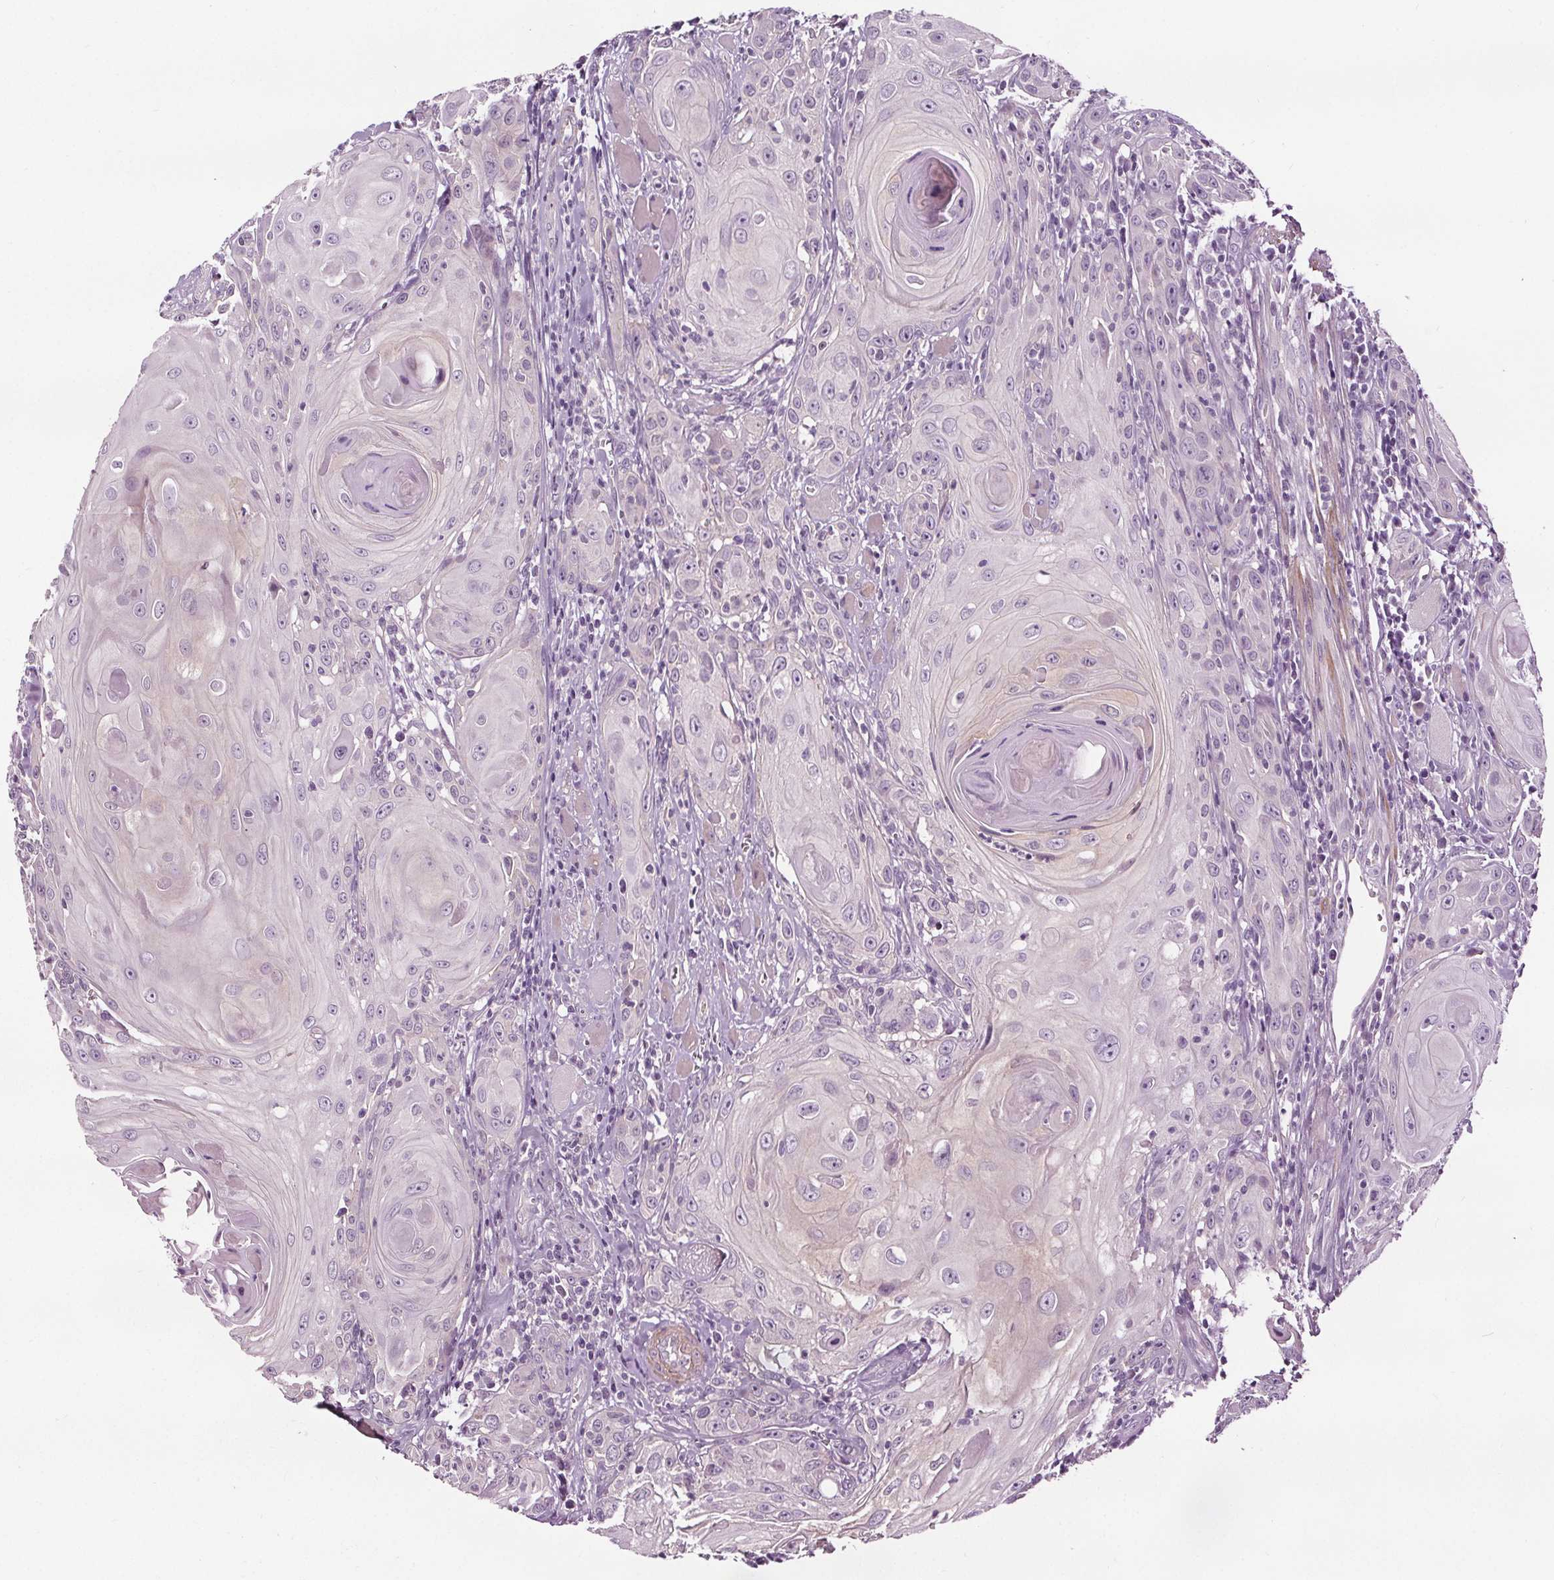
{"staining": {"intensity": "negative", "quantity": "none", "location": "none"}, "tissue": "head and neck cancer", "cell_type": "Tumor cells", "image_type": "cancer", "snomed": [{"axis": "morphology", "description": "Squamous cell carcinoma, NOS"}, {"axis": "topography", "description": "Head-Neck"}], "caption": "High magnification brightfield microscopy of head and neck squamous cell carcinoma stained with DAB (brown) and counterstained with hematoxylin (blue): tumor cells show no significant staining.", "gene": "RASA1", "patient": {"sex": "female", "age": 80}}